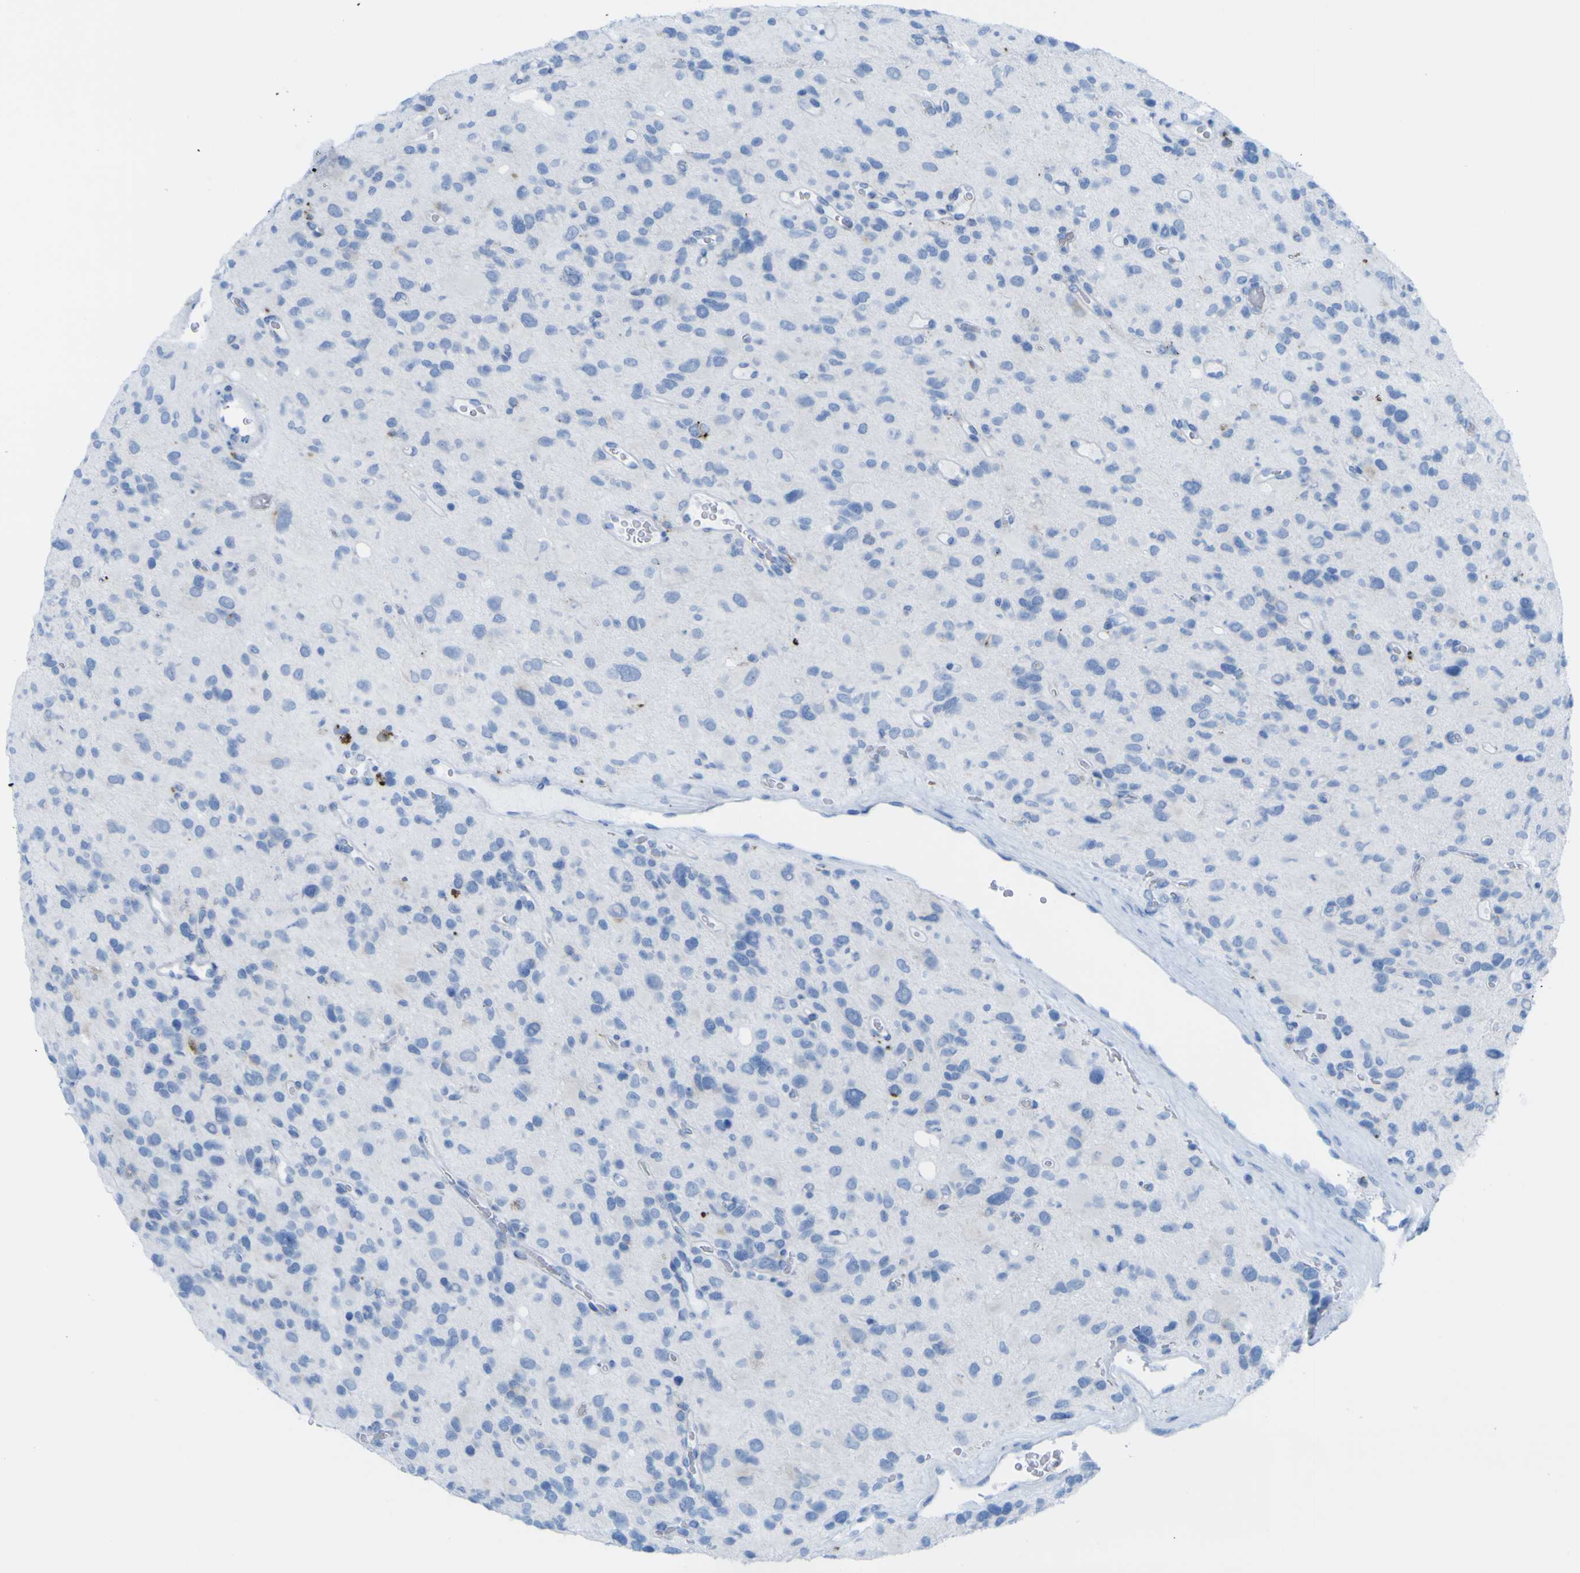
{"staining": {"intensity": "negative", "quantity": "none", "location": "none"}, "tissue": "glioma", "cell_type": "Tumor cells", "image_type": "cancer", "snomed": [{"axis": "morphology", "description": "Glioma, malignant, High grade"}, {"axis": "topography", "description": "Brain"}], "caption": "Immunohistochemistry of human glioma demonstrates no expression in tumor cells. (DAB (3,3'-diaminobenzidine) IHC, high magnification).", "gene": "PLD3", "patient": {"sex": "male", "age": 48}}